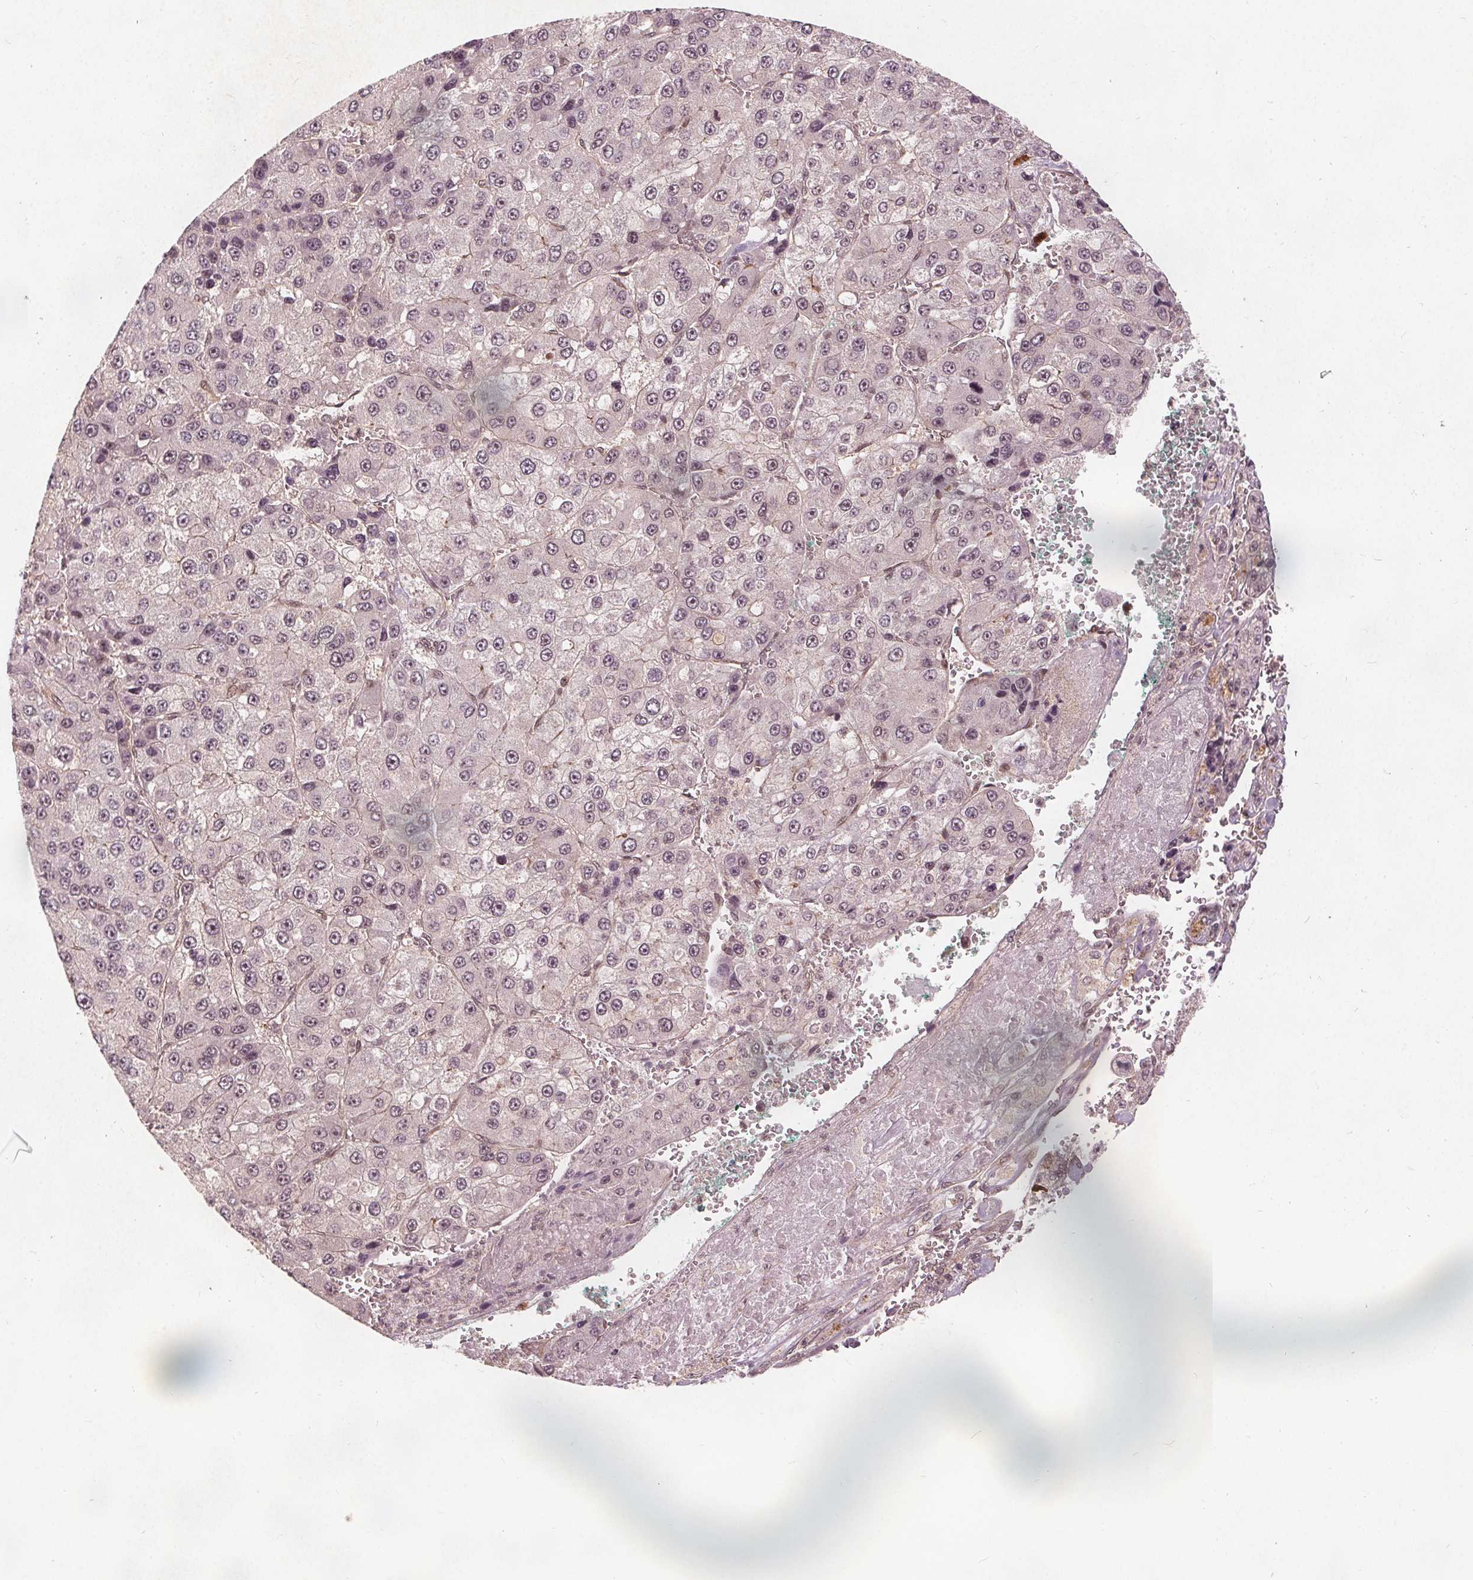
{"staining": {"intensity": "negative", "quantity": "none", "location": "none"}, "tissue": "liver cancer", "cell_type": "Tumor cells", "image_type": "cancer", "snomed": [{"axis": "morphology", "description": "Carcinoma, Hepatocellular, NOS"}, {"axis": "topography", "description": "Liver"}], "caption": "Immunohistochemical staining of liver cancer exhibits no significant staining in tumor cells.", "gene": "PPP1CB", "patient": {"sex": "female", "age": 73}}